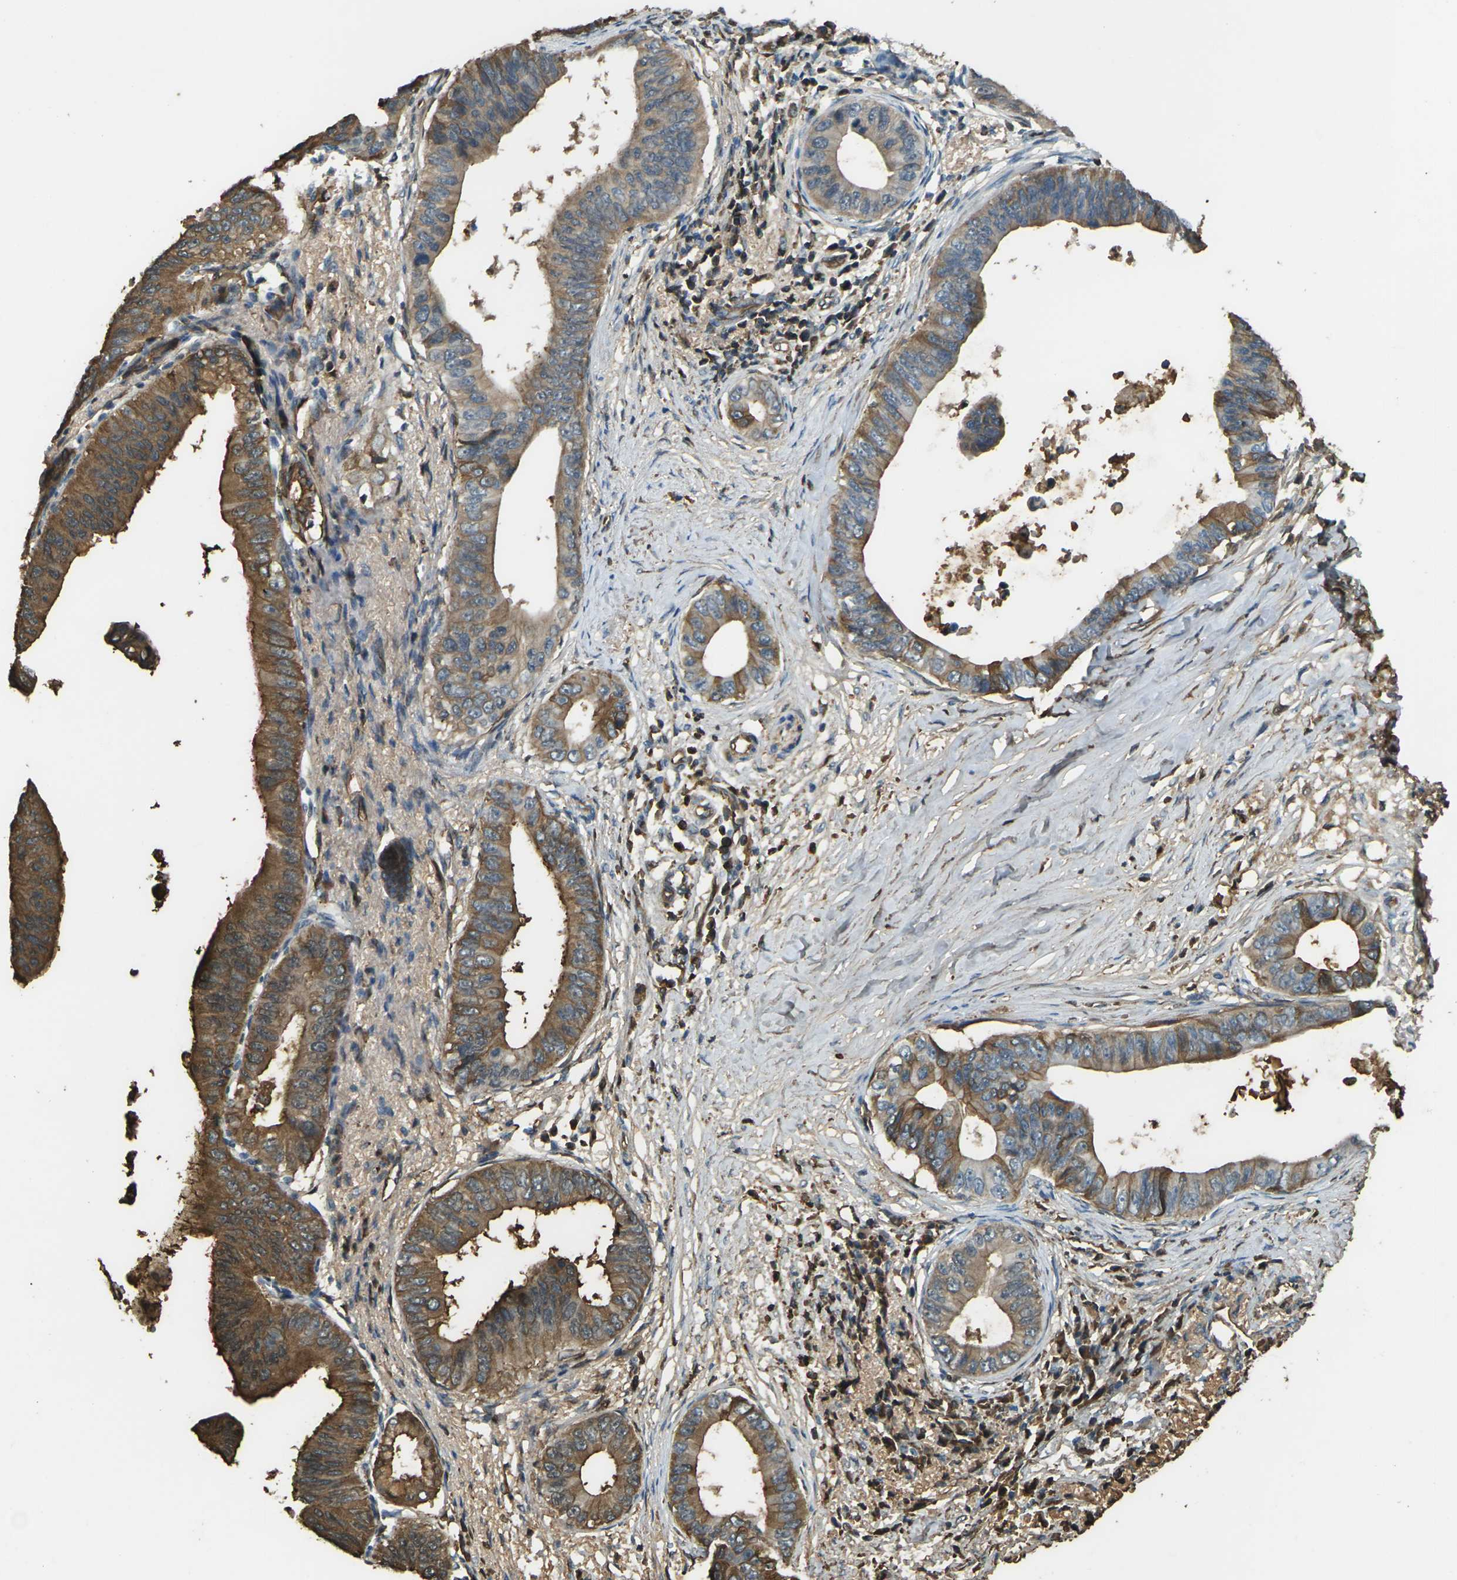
{"staining": {"intensity": "moderate", "quantity": ">75%", "location": "cytoplasmic/membranous"}, "tissue": "pancreatic cancer", "cell_type": "Tumor cells", "image_type": "cancer", "snomed": [{"axis": "morphology", "description": "Adenocarcinoma, NOS"}, {"axis": "topography", "description": "Pancreas"}], "caption": "Tumor cells display medium levels of moderate cytoplasmic/membranous expression in about >75% of cells in human adenocarcinoma (pancreatic).", "gene": "CYP1B1", "patient": {"sex": "male", "age": 77}}